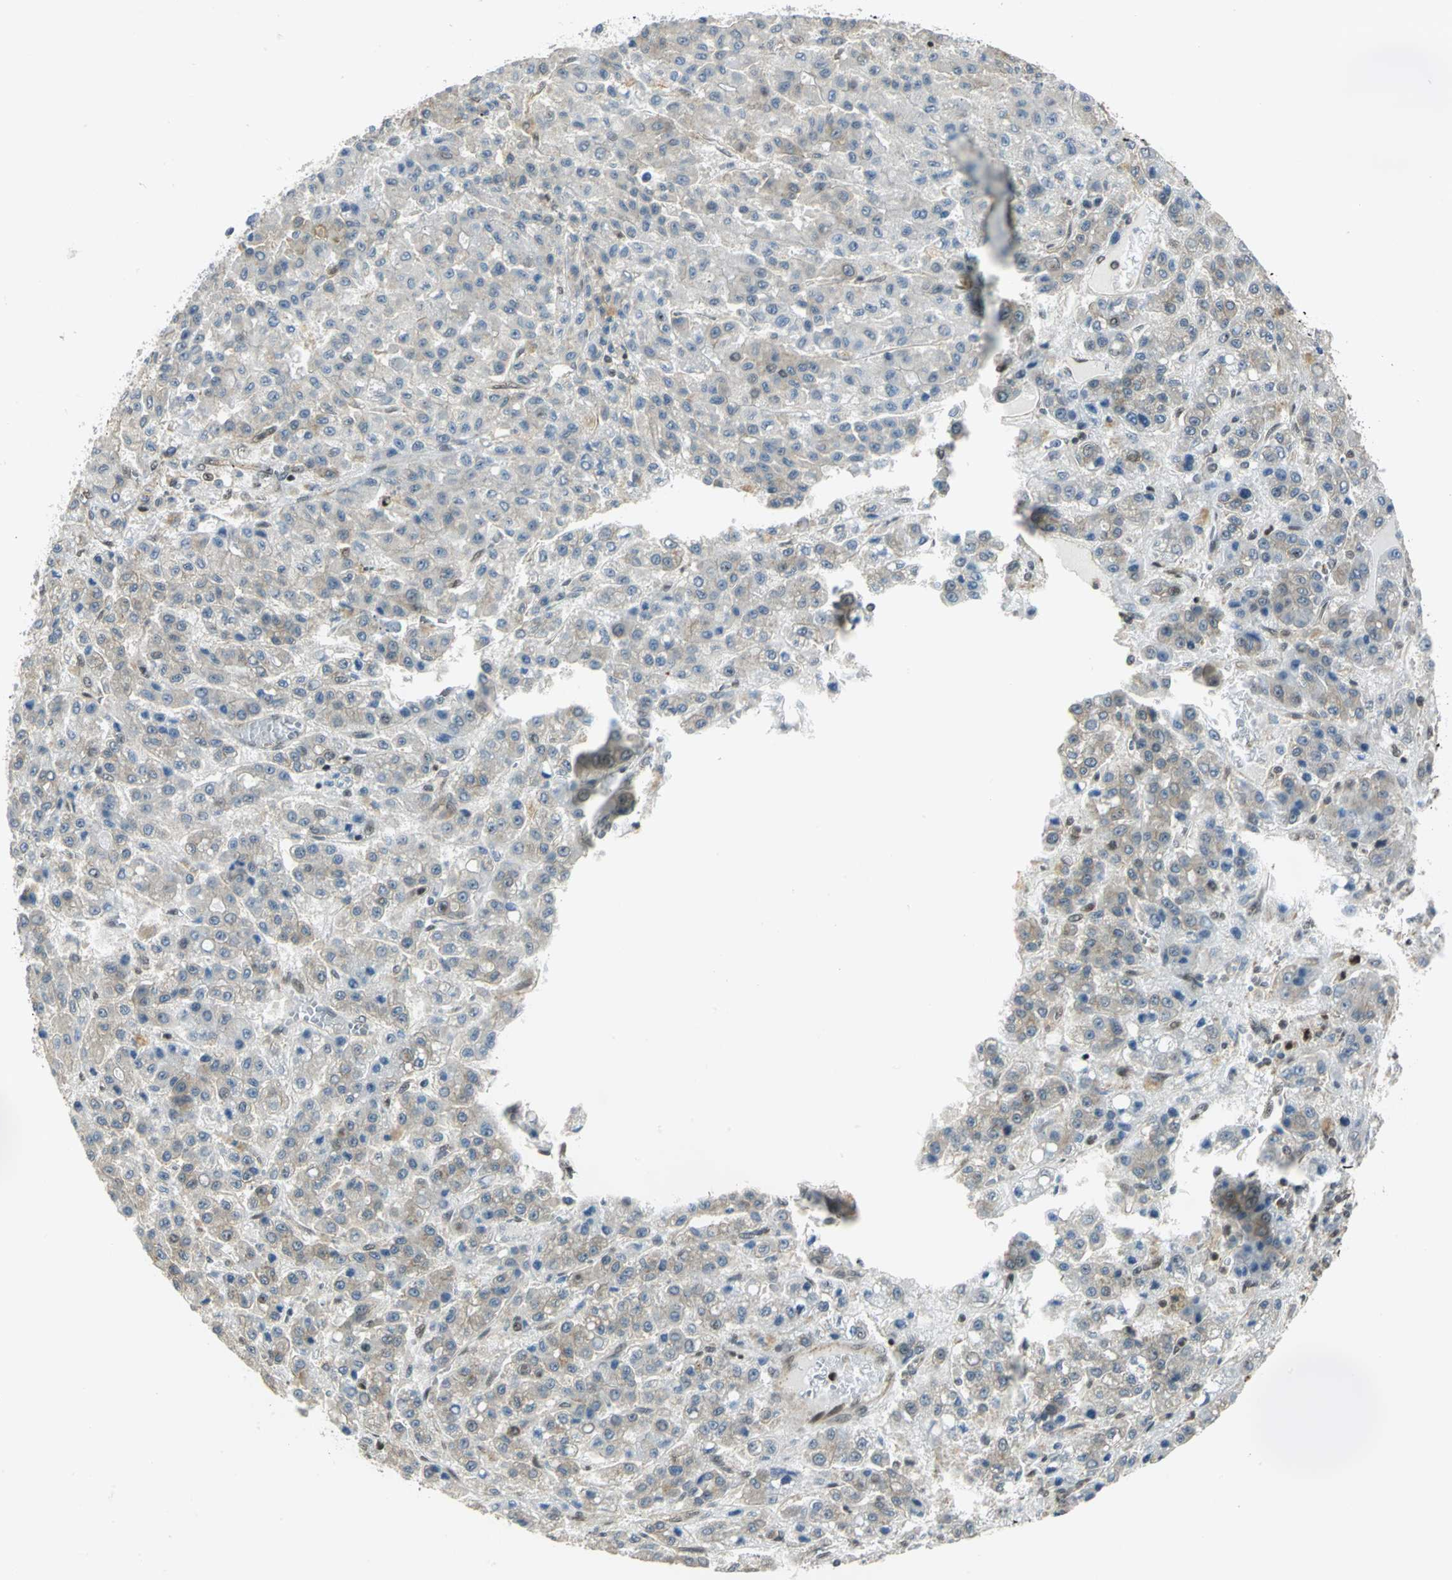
{"staining": {"intensity": "weak", "quantity": "25%-75%", "location": "cytoplasmic/membranous"}, "tissue": "liver cancer", "cell_type": "Tumor cells", "image_type": "cancer", "snomed": [{"axis": "morphology", "description": "Carcinoma, Hepatocellular, NOS"}, {"axis": "topography", "description": "Liver"}], "caption": "A low amount of weak cytoplasmic/membranous positivity is seen in about 25%-75% of tumor cells in hepatocellular carcinoma (liver) tissue. Using DAB (brown) and hematoxylin (blue) stains, captured at high magnification using brightfield microscopy.", "gene": "DDX5", "patient": {"sex": "male", "age": 70}}